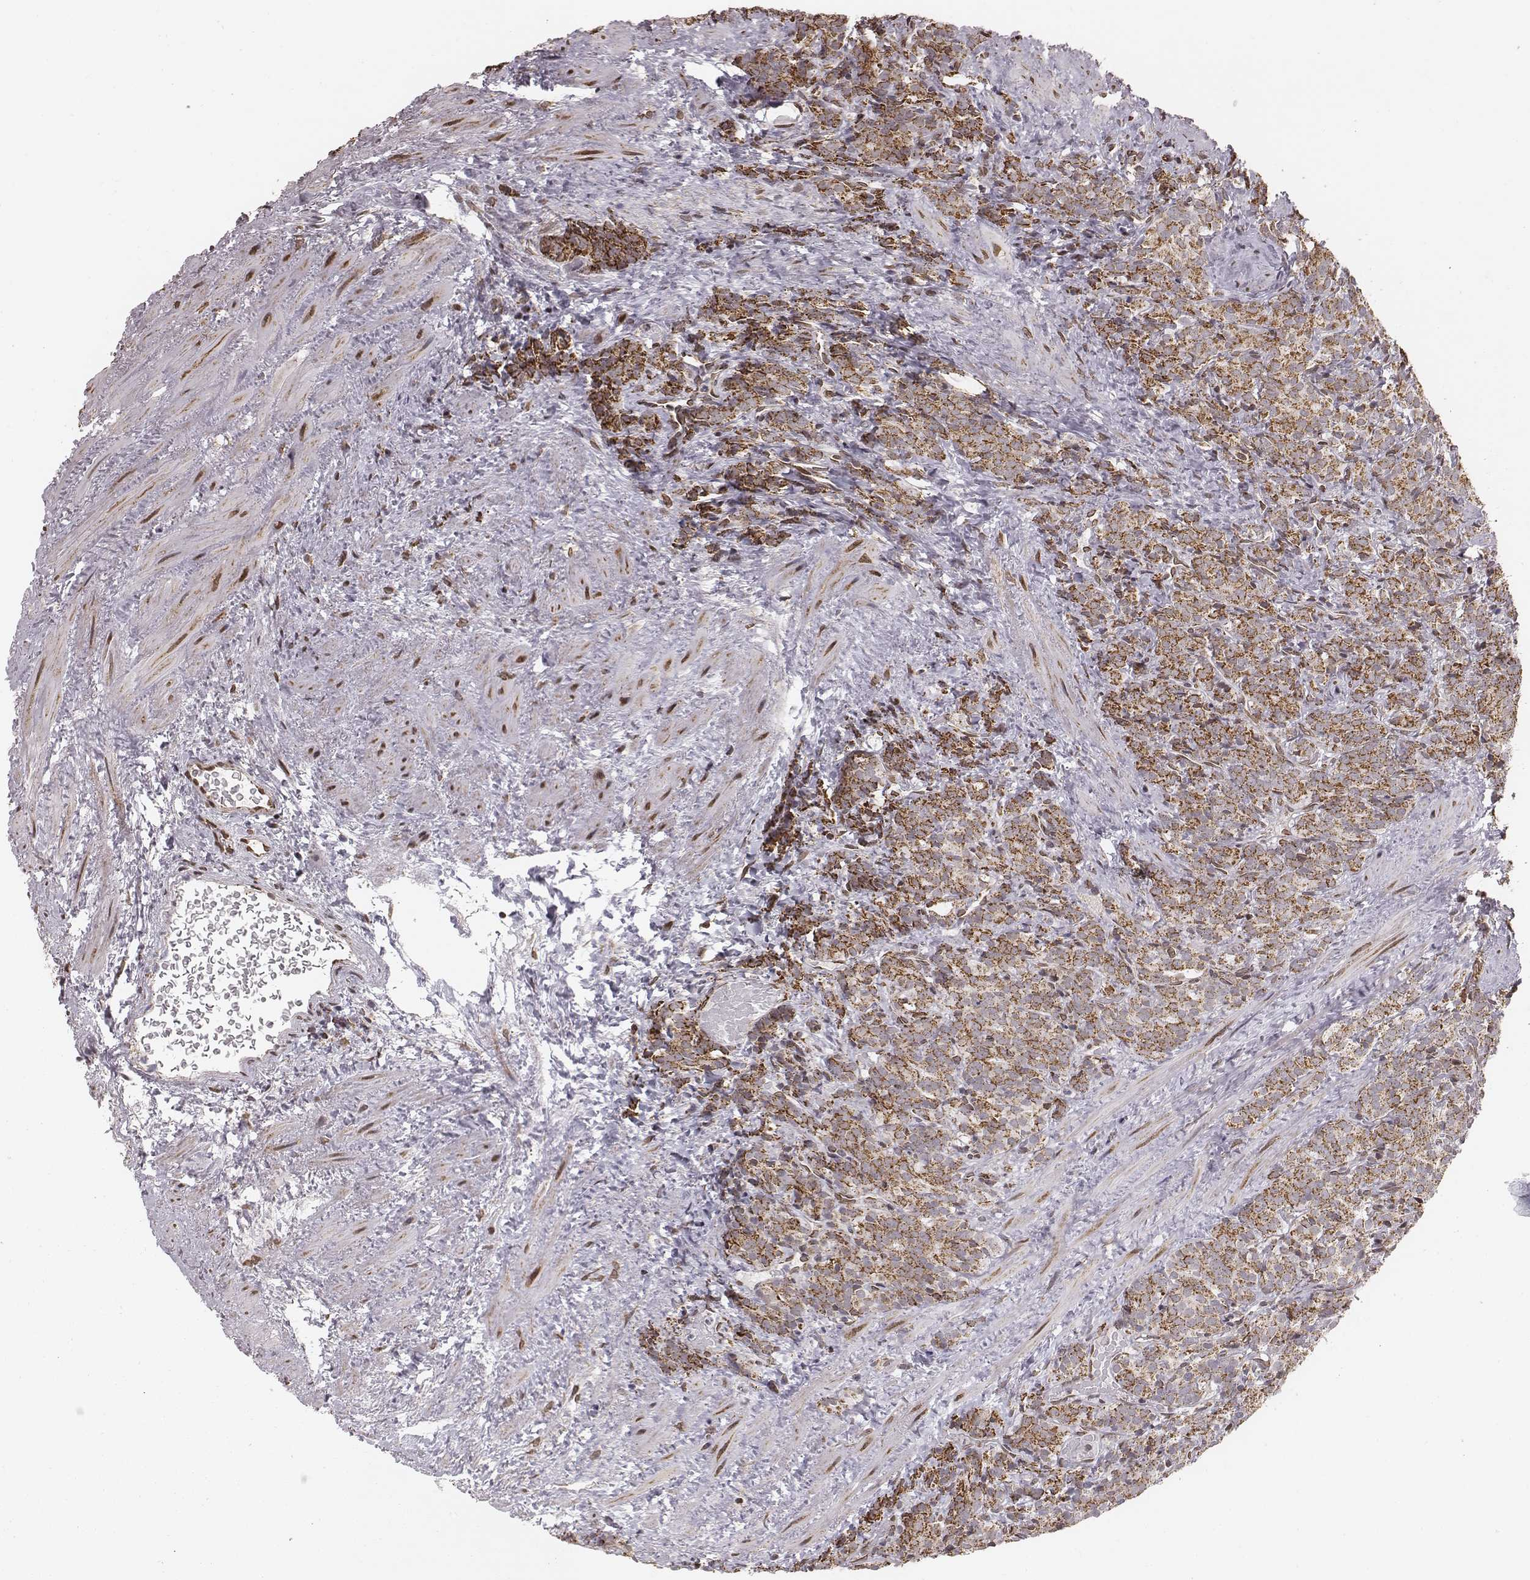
{"staining": {"intensity": "moderate", "quantity": "<25%", "location": "cytoplasmic/membranous"}, "tissue": "prostate cancer", "cell_type": "Tumor cells", "image_type": "cancer", "snomed": [{"axis": "morphology", "description": "Adenocarcinoma, High grade"}, {"axis": "topography", "description": "Prostate"}], "caption": "Immunohistochemical staining of prostate cancer demonstrates low levels of moderate cytoplasmic/membranous protein positivity in approximately <25% of tumor cells. Using DAB (brown) and hematoxylin (blue) stains, captured at high magnification using brightfield microscopy.", "gene": "ACOT2", "patient": {"sex": "male", "age": 84}}